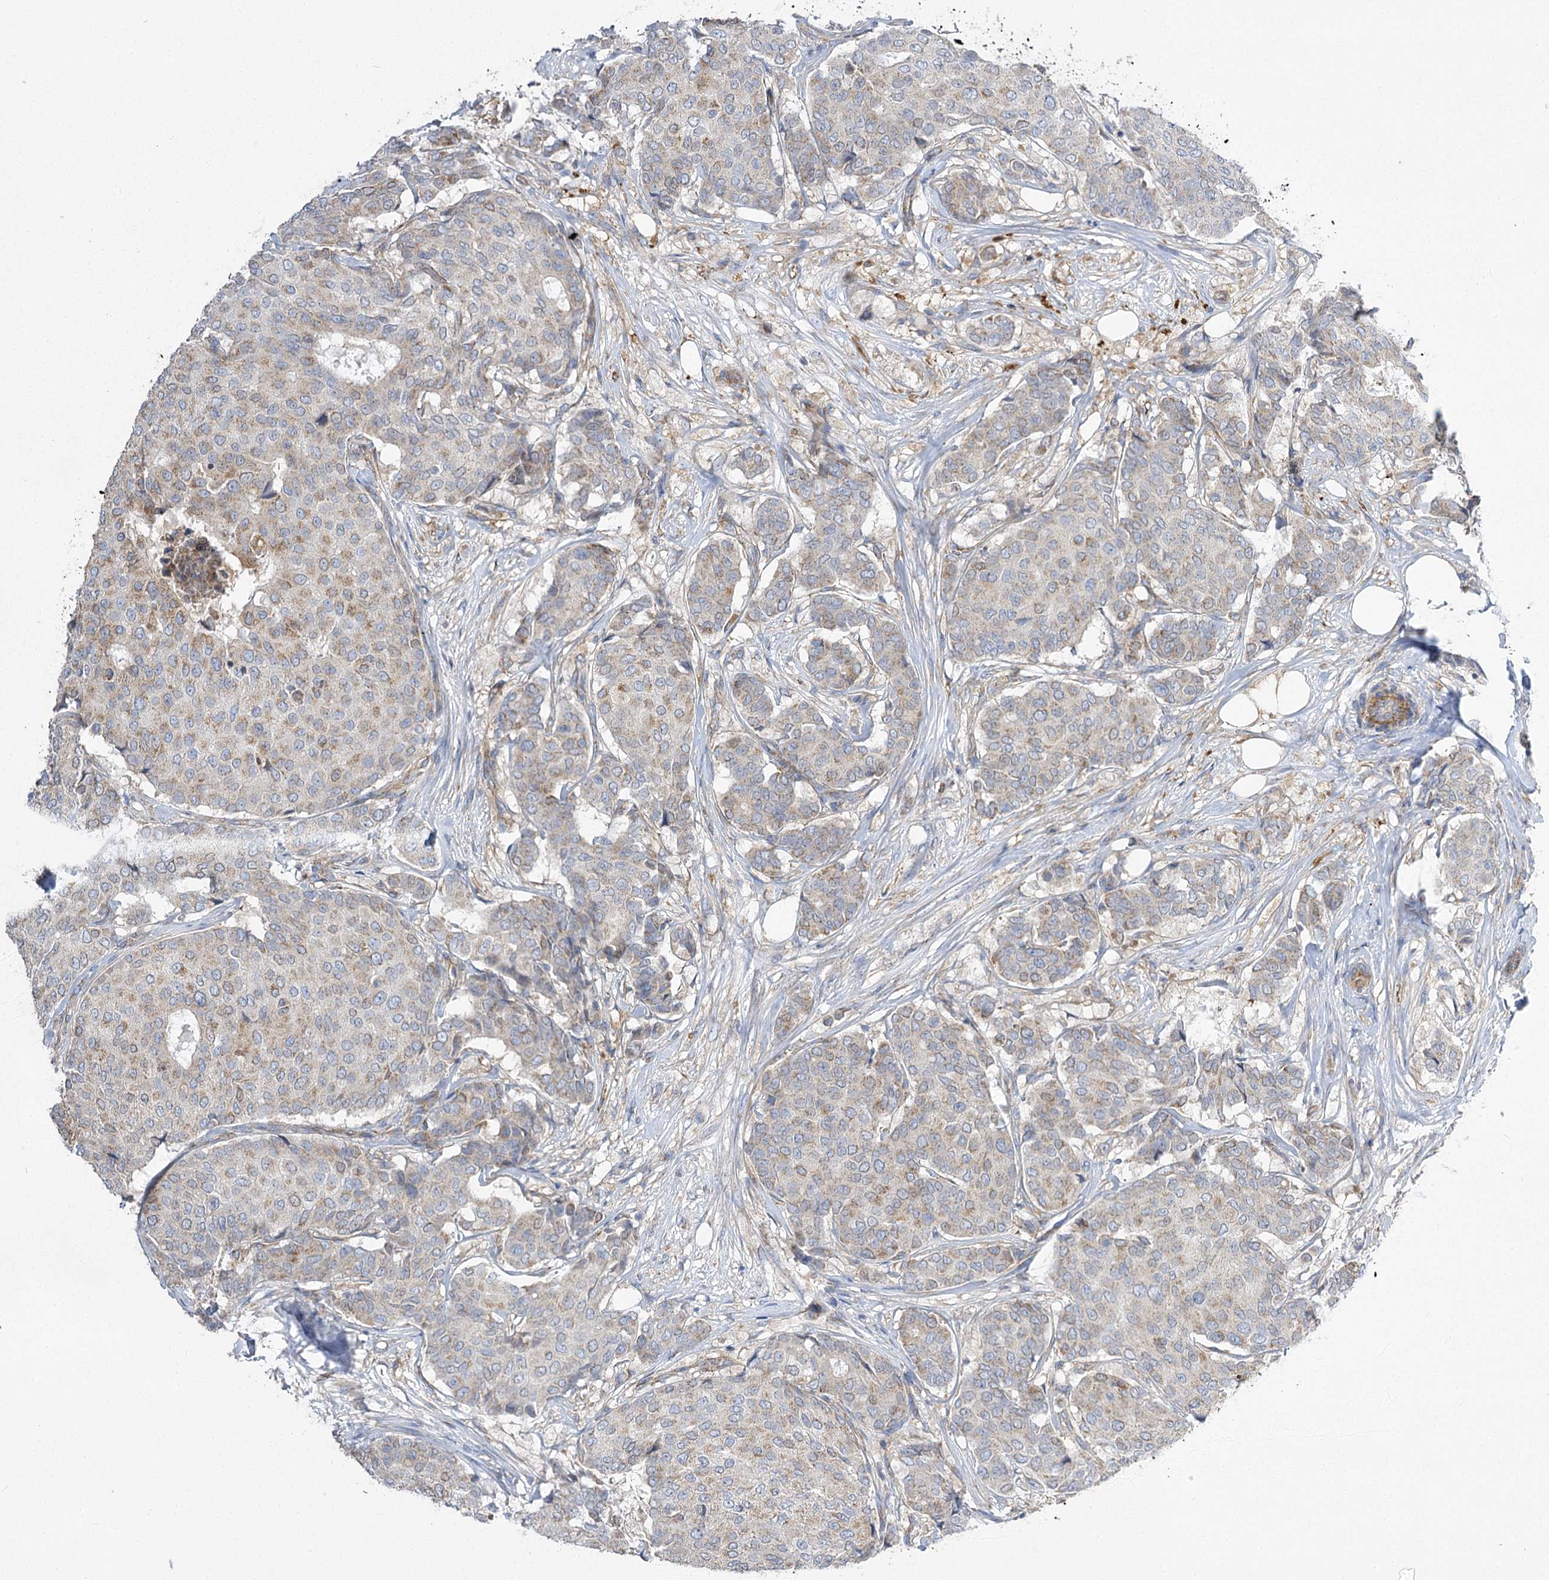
{"staining": {"intensity": "negative", "quantity": "none", "location": "none"}, "tissue": "breast cancer", "cell_type": "Tumor cells", "image_type": "cancer", "snomed": [{"axis": "morphology", "description": "Duct carcinoma"}, {"axis": "topography", "description": "Breast"}], "caption": "Protein analysis of breast cancer demonstrates no significant expression in tumor cells. (DAB (3,3'-diaminobenzidine) immunohistochemistry, high magnification).", "gene": "RMDN2", "patient": {"sex": "female", "age": 75}}